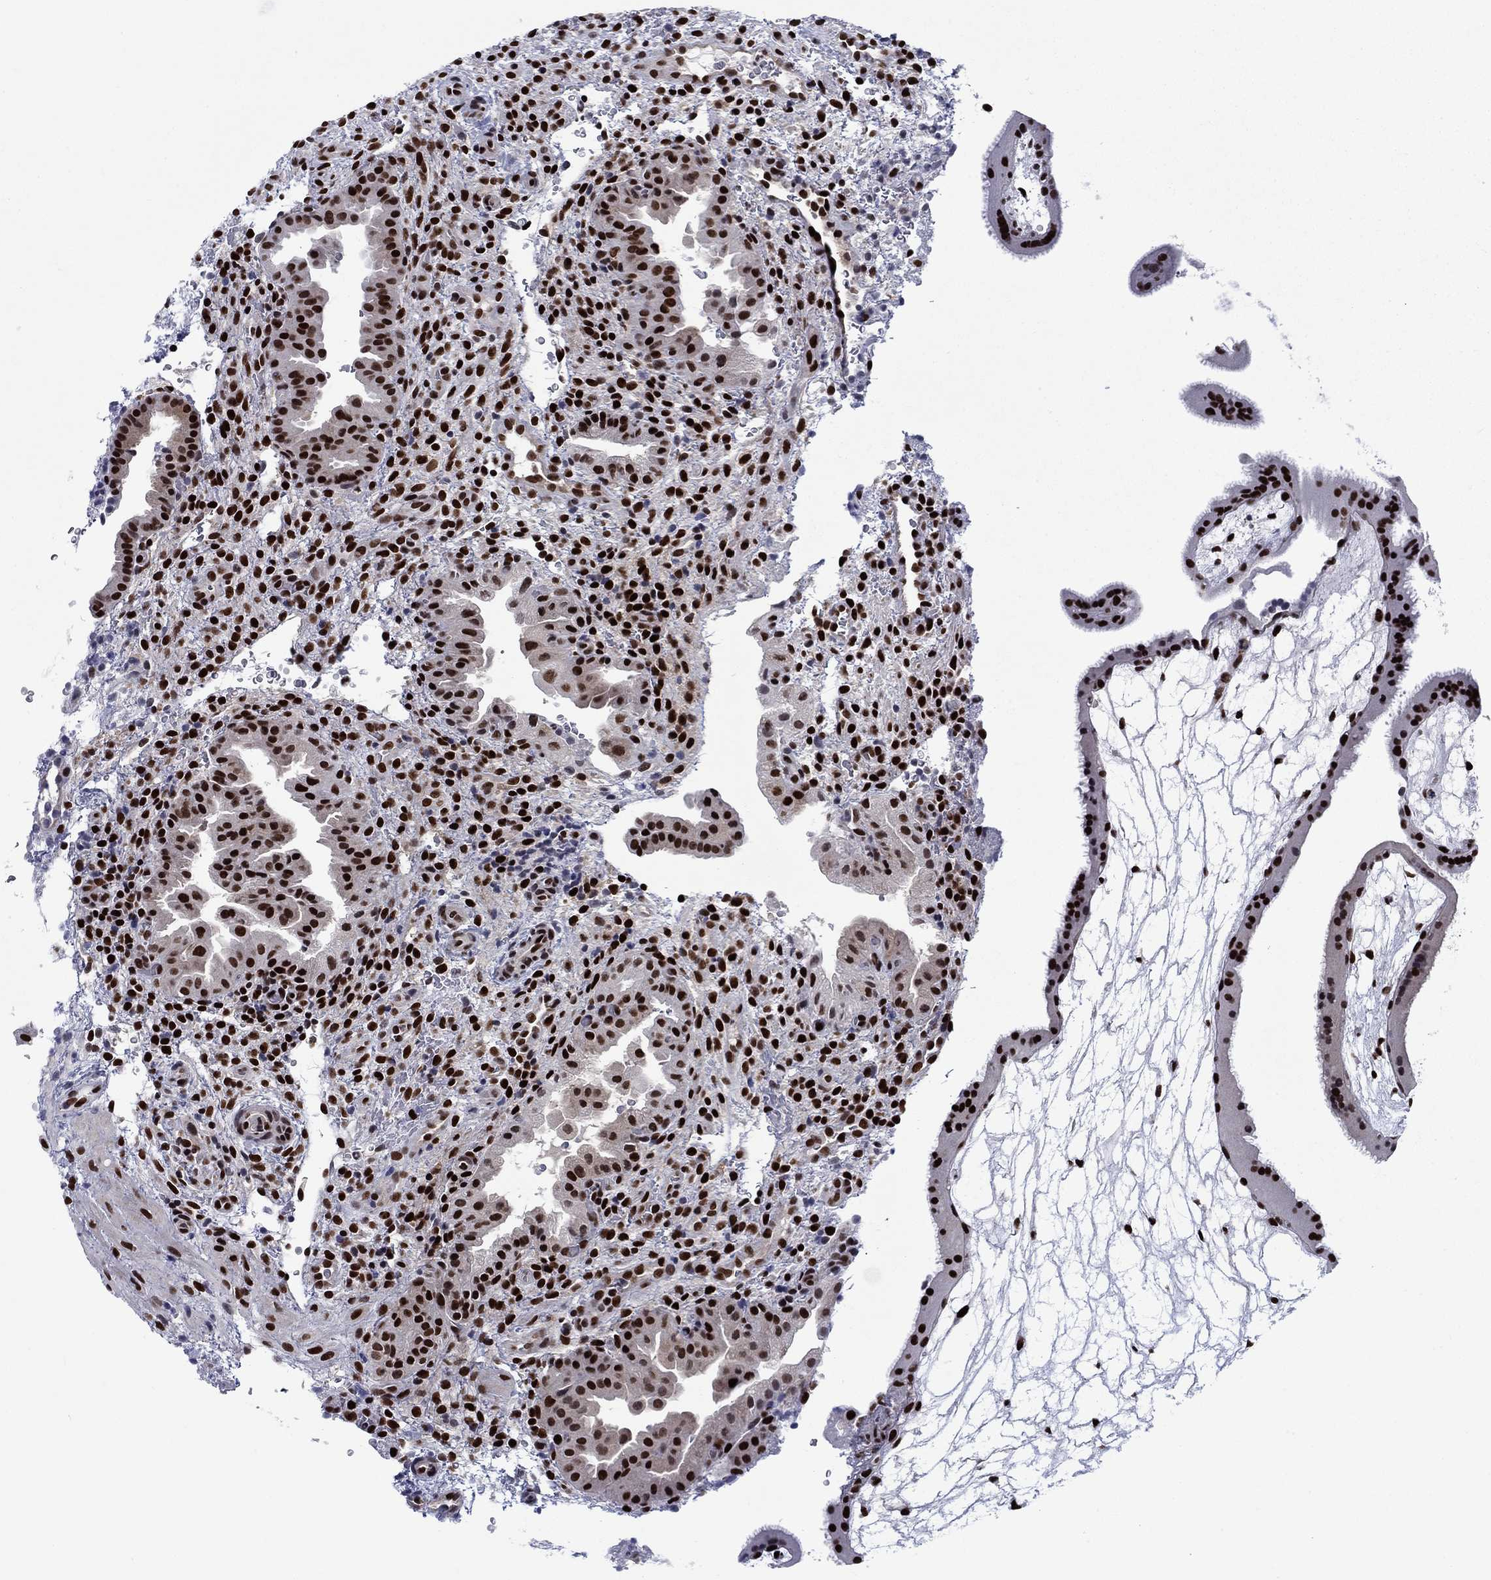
{"staining": {"intensity": "strong", "quantity": ">75%", "location": "nuclear"}, "tissue": "placenta", "cell_type": "Decidual cells", "image_type": "normal", "snomed": [{"axis": "morphology", "description": "Normal tissue, NOS"}, {"axis": "topography", "description": "Placenta"}], "caption": "Benign placenta was stained to show a protein in brown. There is high levels of strong nuclear positivity in approximately >75% of decidual cells.", "gene": "RPRD1B", "patient": {"sex": "female", "age": 19}}